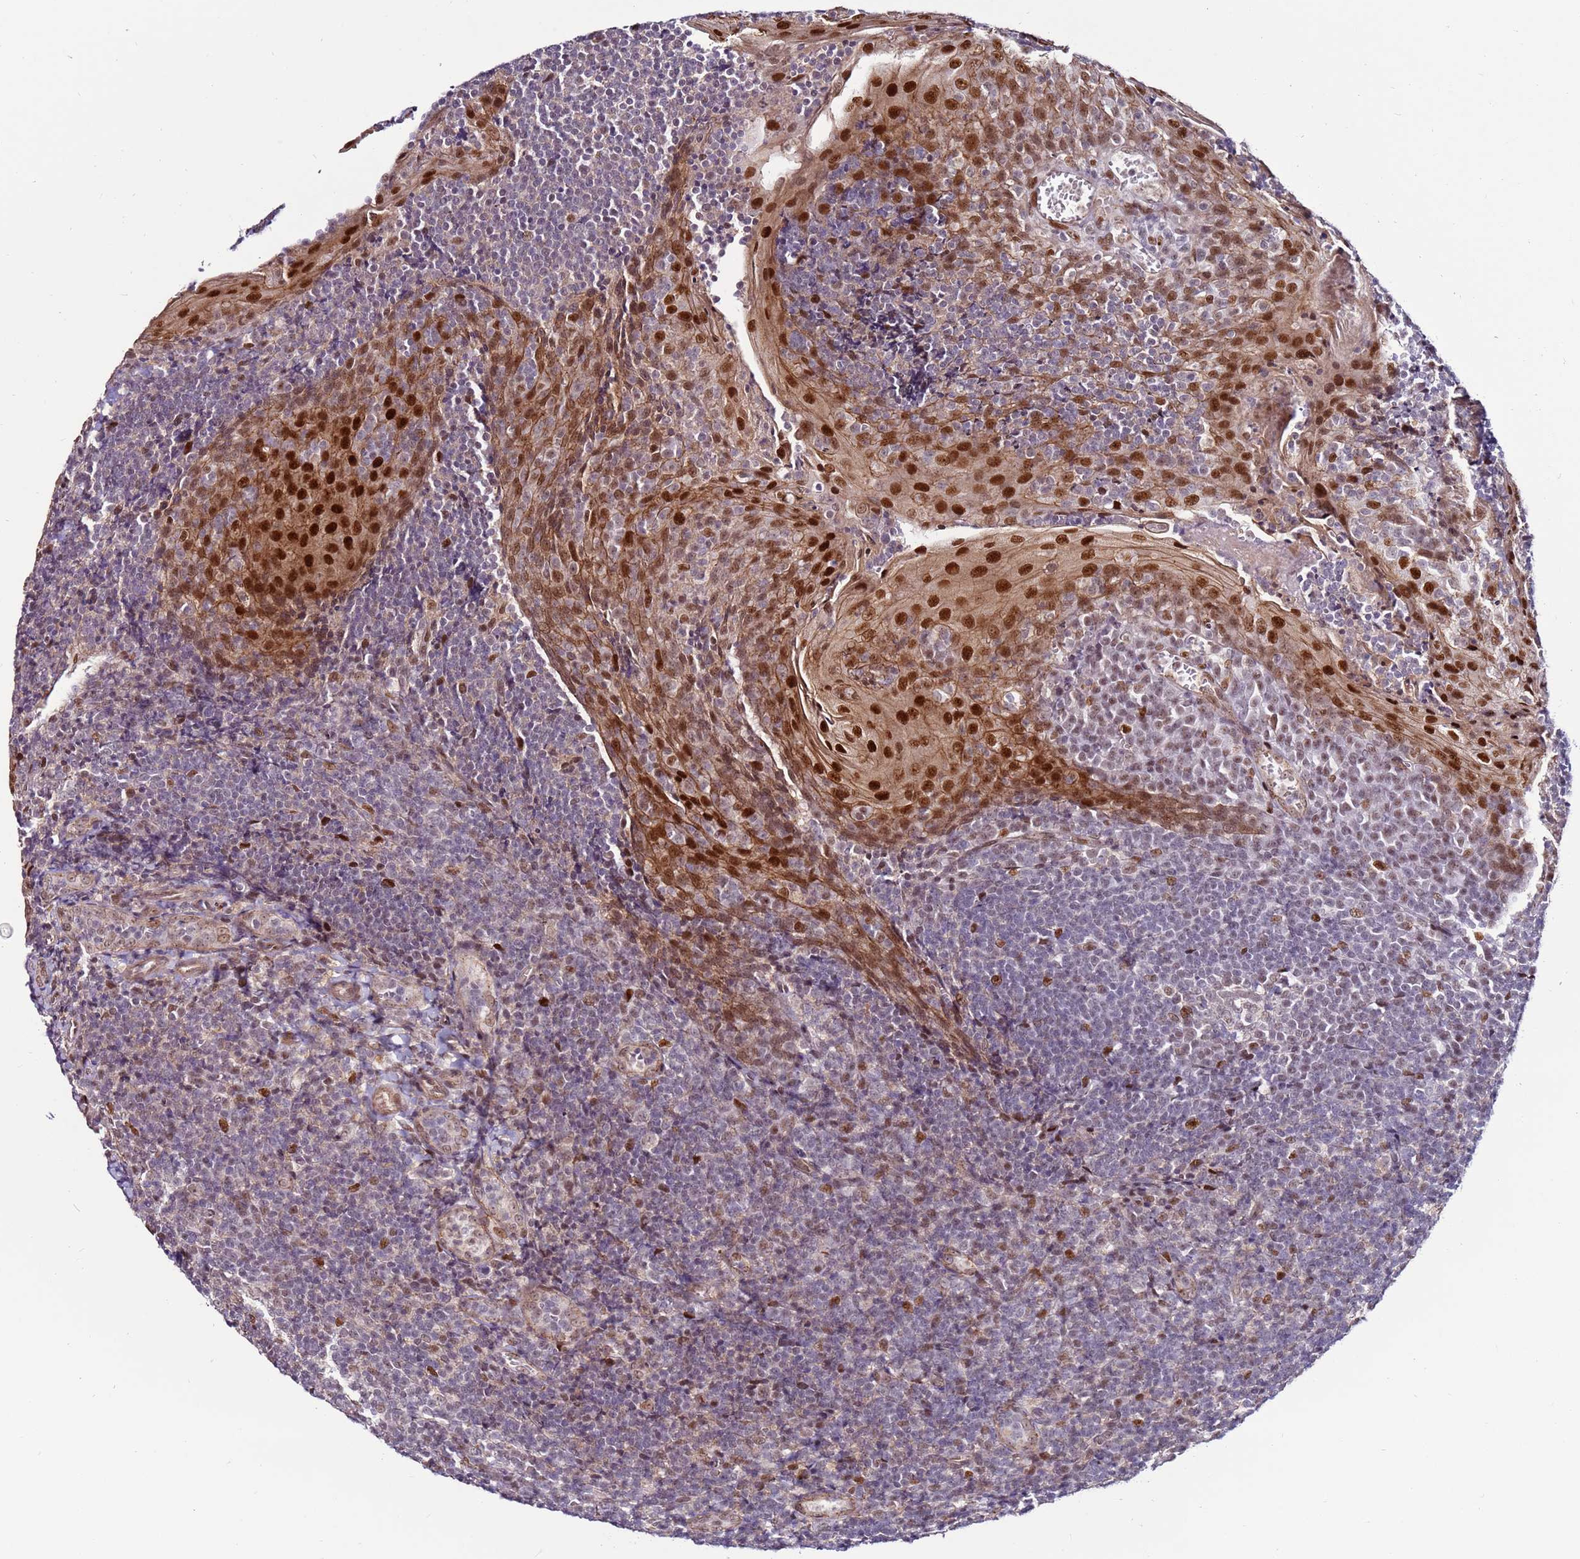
{"staining": {"intensity": "moderate", "quantity": "<25%", "location": "nuclear"}, "tissue": "tonsil", "cell_type": "Germinal center cells", "image_type": "normal", "snomed": [{"axis": "morphology", "description": "Normal tissue, NOS"}, {"axis": "topography", "description": "Tonsil"}], "caption": "A histopathology image of human tonsil stained for a protein shows moderate nuclear brown staining in germinal center cells. The staining was performed using DAB (3,3'-diaminobenzidine), with brown indicating positive protein expression. Nuclei are stained blue with hematoxylin.", "gene": "KPNA4", "patient": {"sex": "male", "age": 27}}